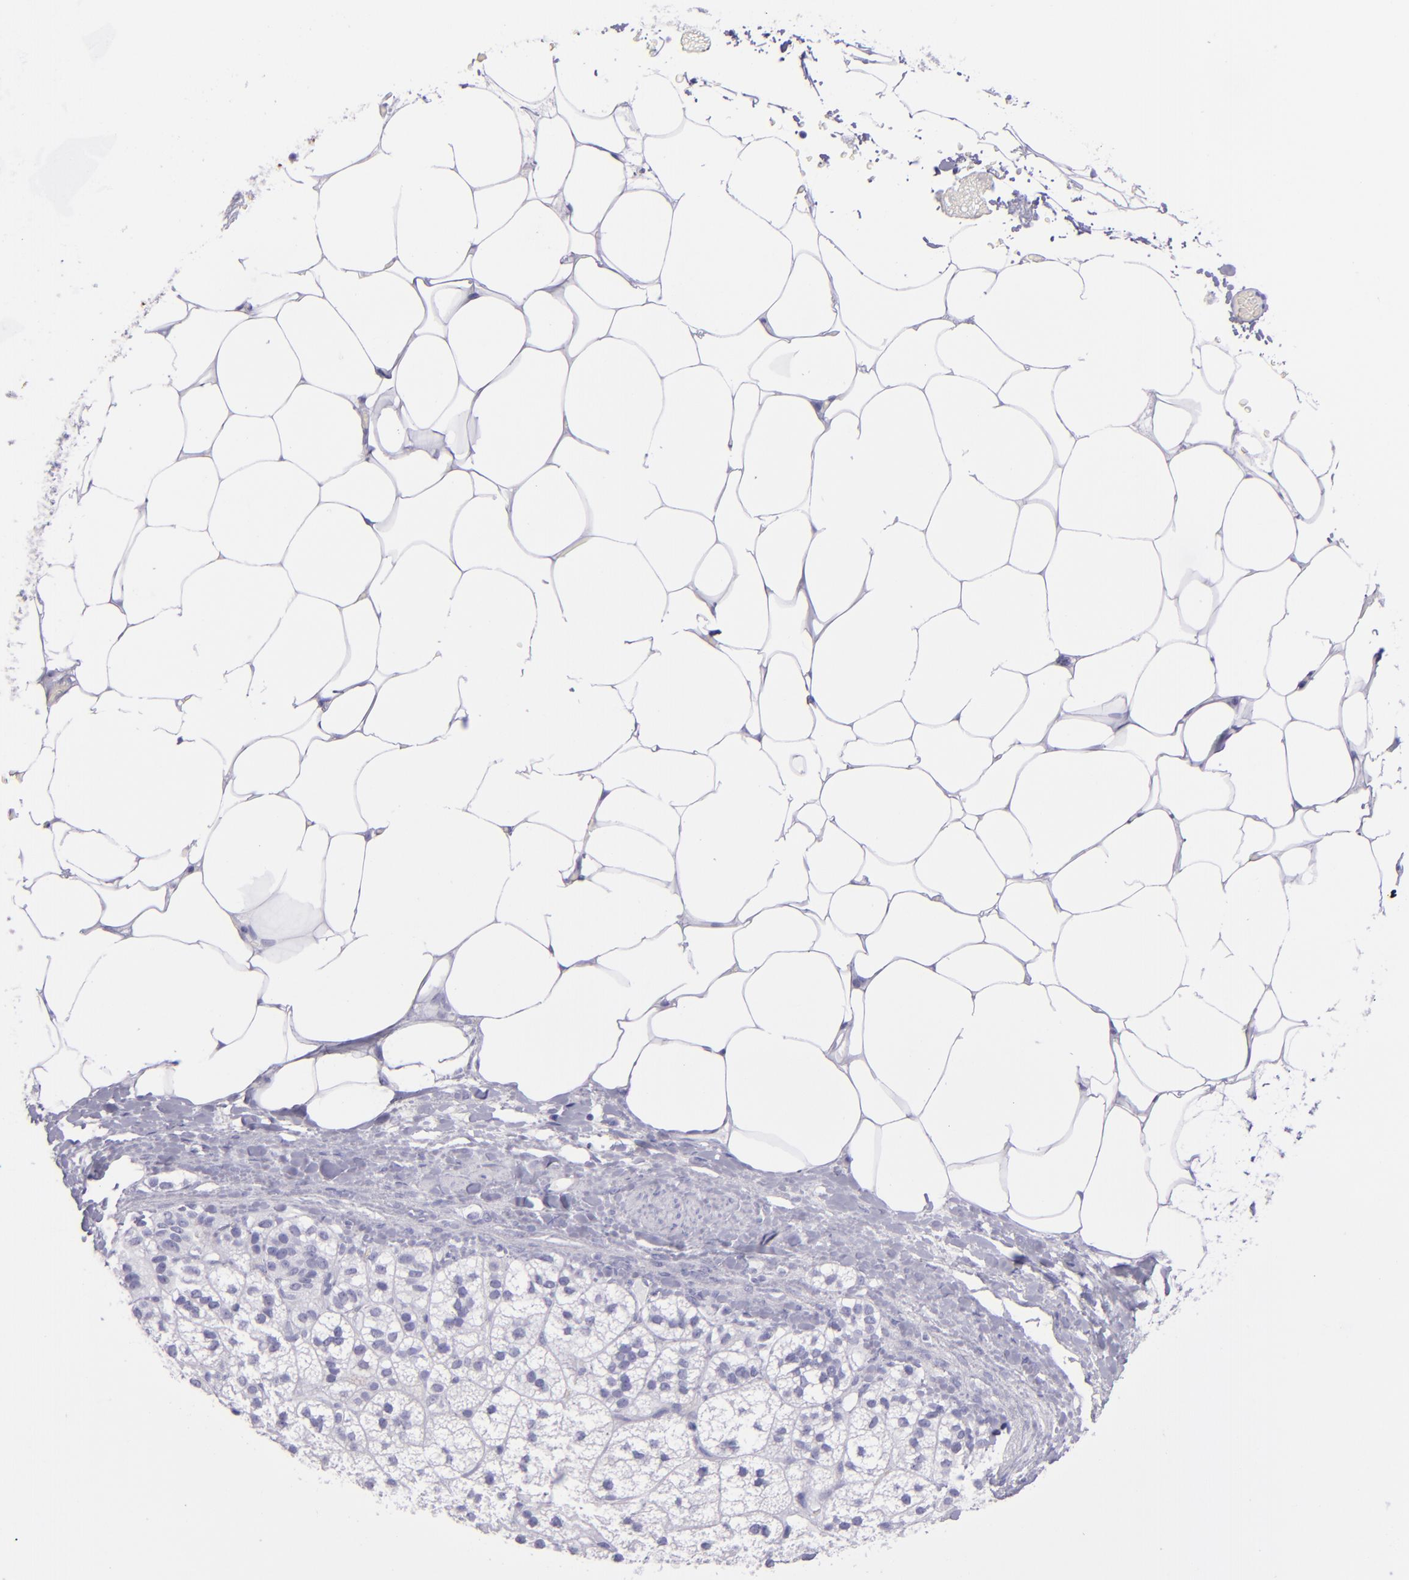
{"staining": {"intensity": "negative", "quantity": "none", "location": "none"}, "tissue": "adrenal gland", "cell_type": "Glandular cells", "image_type": "normal", "snomed": [{"axis": "morphology", "description": "Normal tissue, NOS"}, {"axis": "topography", "description": "Adrenal gland"}], "caption": "IHC histopathology image of normal adrenal gland stained for a protein (brown), which exhibits no expression in glandular cells.", "gene": "TNNT3", "patient": {"sex": "male", "age": 35}}